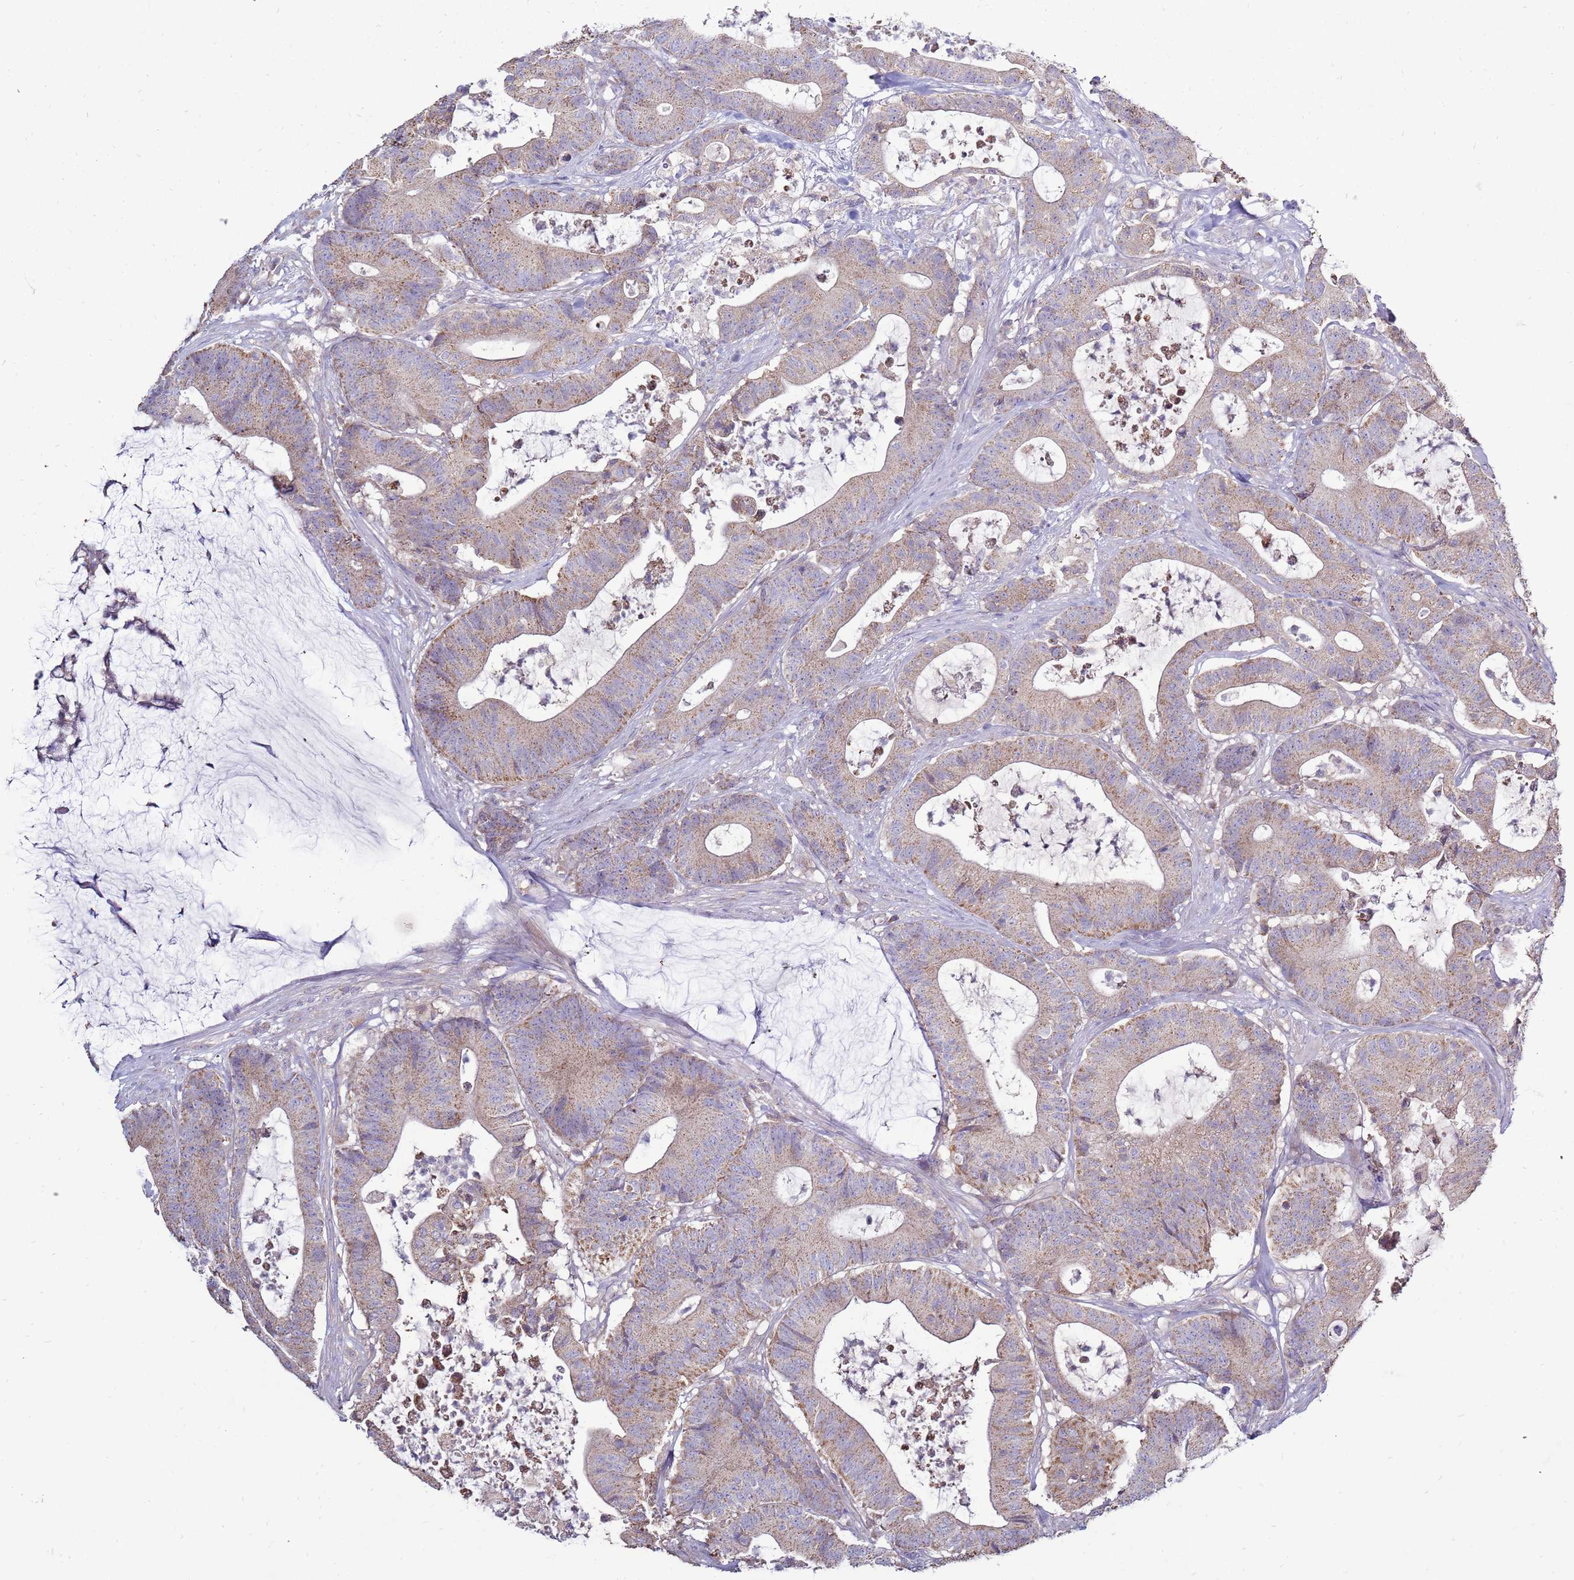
{"staining": {"intensity": "weak", "quantity": ">75%", "location": "cytoplasmic/membranous"}, "tissue": "colorectal cancer", "cell_type": "Tumor cells", "image_type": "cancer", "snomed": [{"axis": "morphology", "description": "Adenocarcinoma, NOS"}, {"axis": "topography", "description": "Colon"}], "caption": "The histopathology image displays a brown stain indicating the presence of a protein in the cytoplasmic/membranous of tumor cells in colorectal adenocarcinoma.", "gene": "TRAPPC4", "patient": {"sex": "female", "age": 84}}